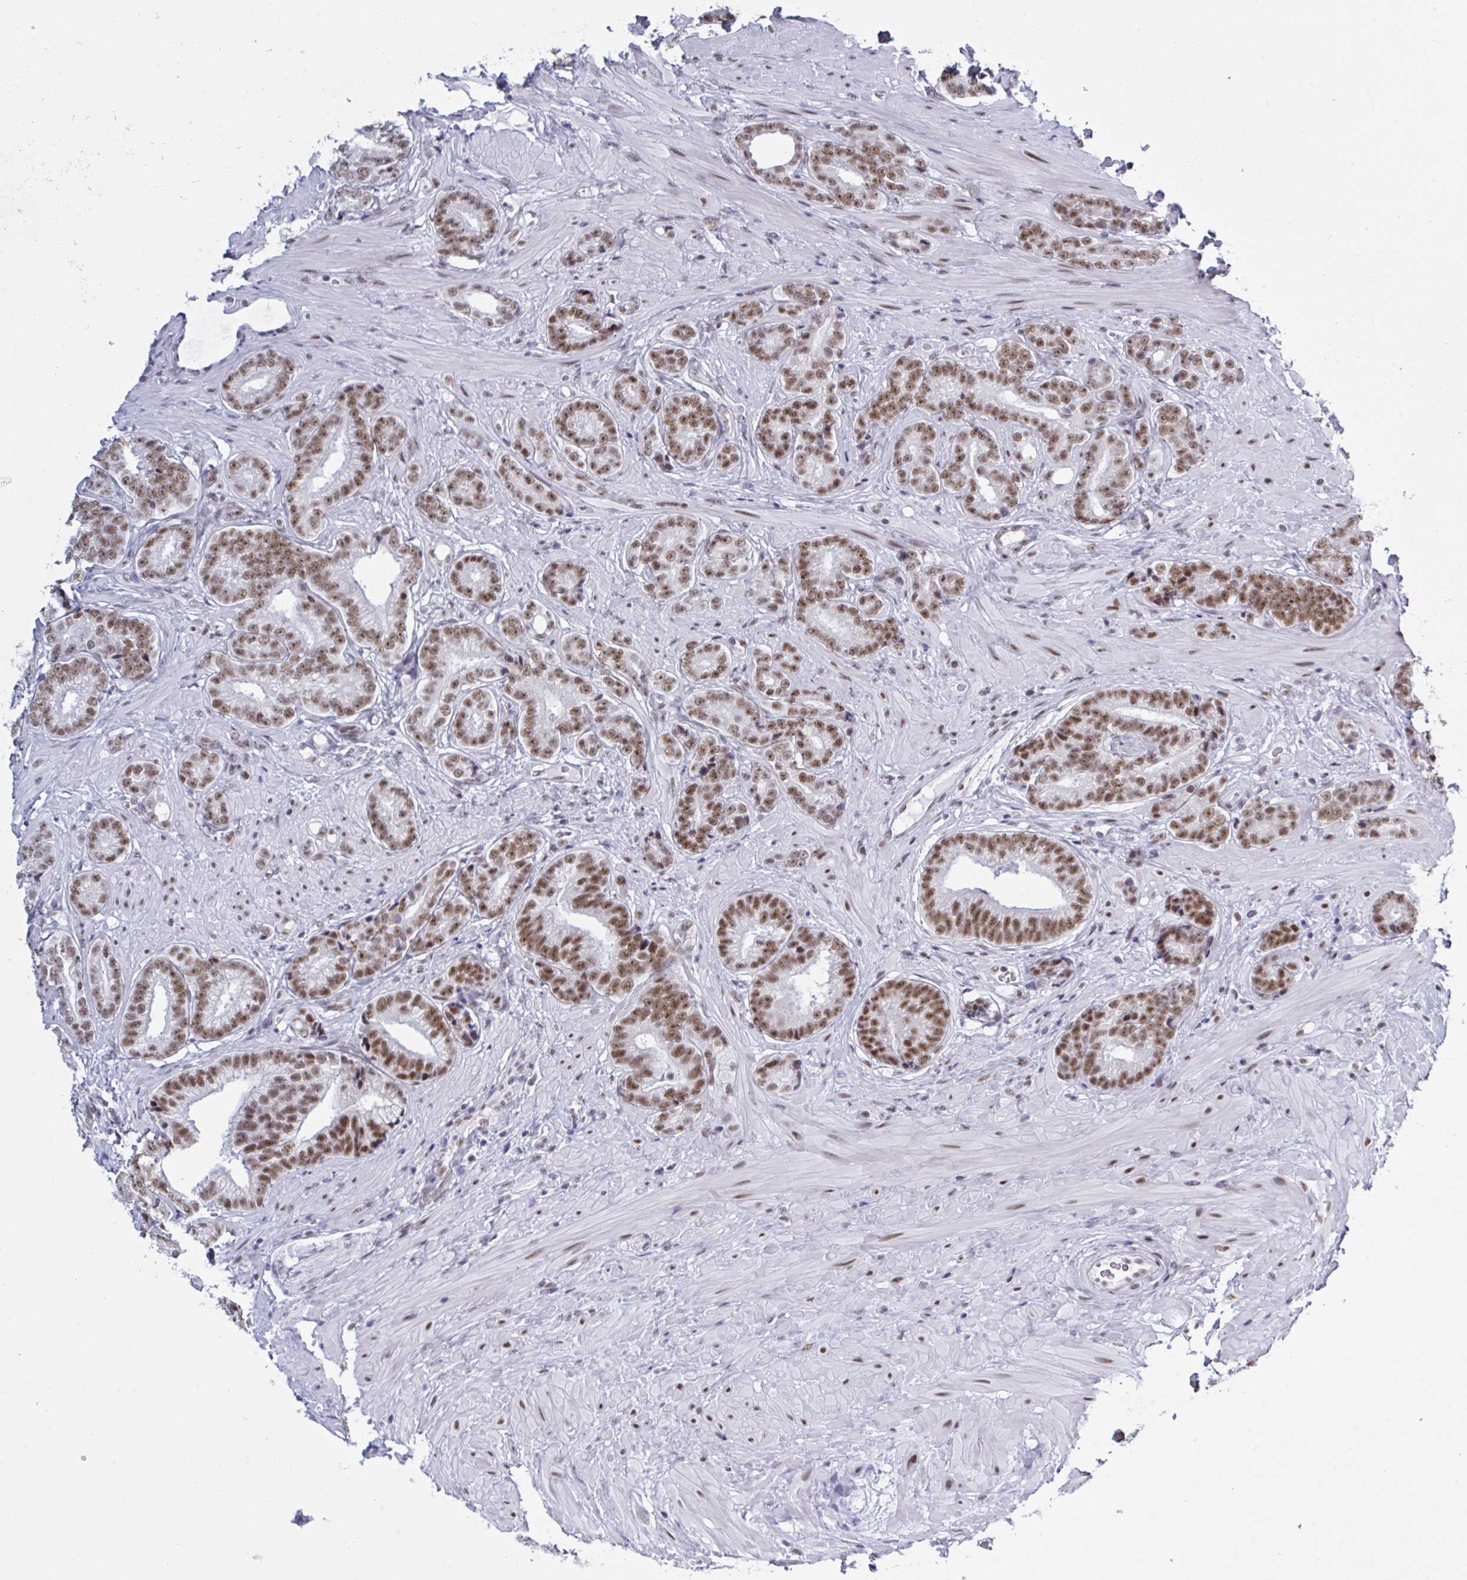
{"staining": {"intensity": "moderate", "quantity": ">75%", "location": "nuclear"}, "tissue": "prostate cancer", "cell_type": "Tumor cells", "image_type": "cancer", "snomed": [{"axis": "morphology", "description": "Adenocarcinoma, Low grade"}, {"axis": "topography", "description": "Prostate"}], "caption": "This micrograph shows adenocarcinoma (low-grade) (prostate) stained with immunohistochemistry to label a protein in brown. The nuclear of tumor cells show moderate positivity for the protein. Nuclei are counter-stained blue.", "gene": "PPP1R10", "patient": {"sex": "male", "age": 61}}